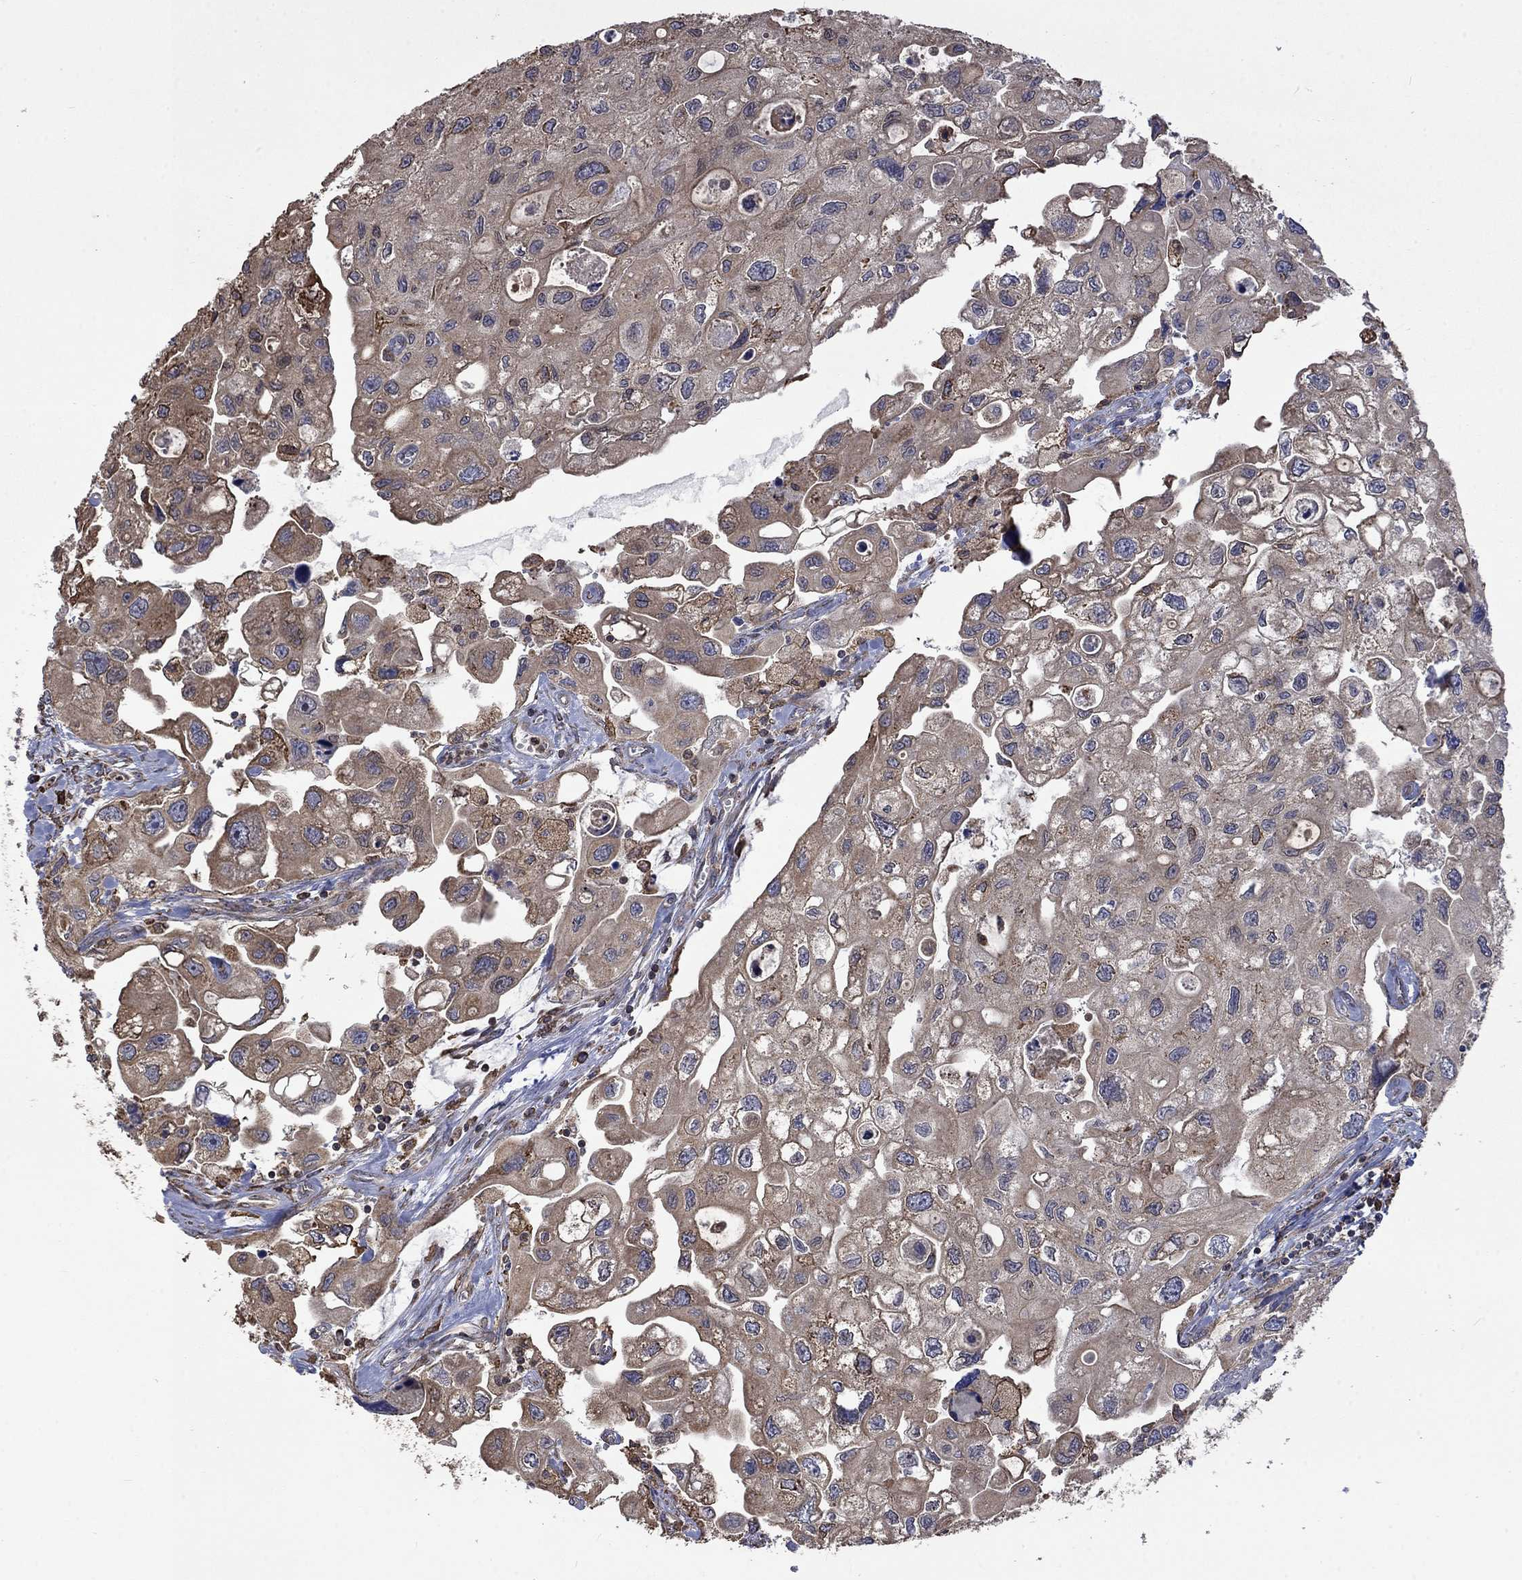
{"staining": {"intensity": "weak", "quantity": ">75%", "location": "cytoplasmic/membranous"}, "tissue": "urothelial cancer", "cell_type": "Tumor cells", "image_type": "cancer", "snomed": [{"axis": "morphology", "description": "Urothelial carcinoma, High grade"}, {"axis": "topography", "description": "Urinary bladder"}], "caption": "An IHC photomicrograph of tumor tissue is shown. Protein staining in brown shows weak cytoplasmic/membranous positivity in urothelial cancer within tumor cells.", "gene": "ESRRA", "patient": {"sex": "male", "age": 59}}